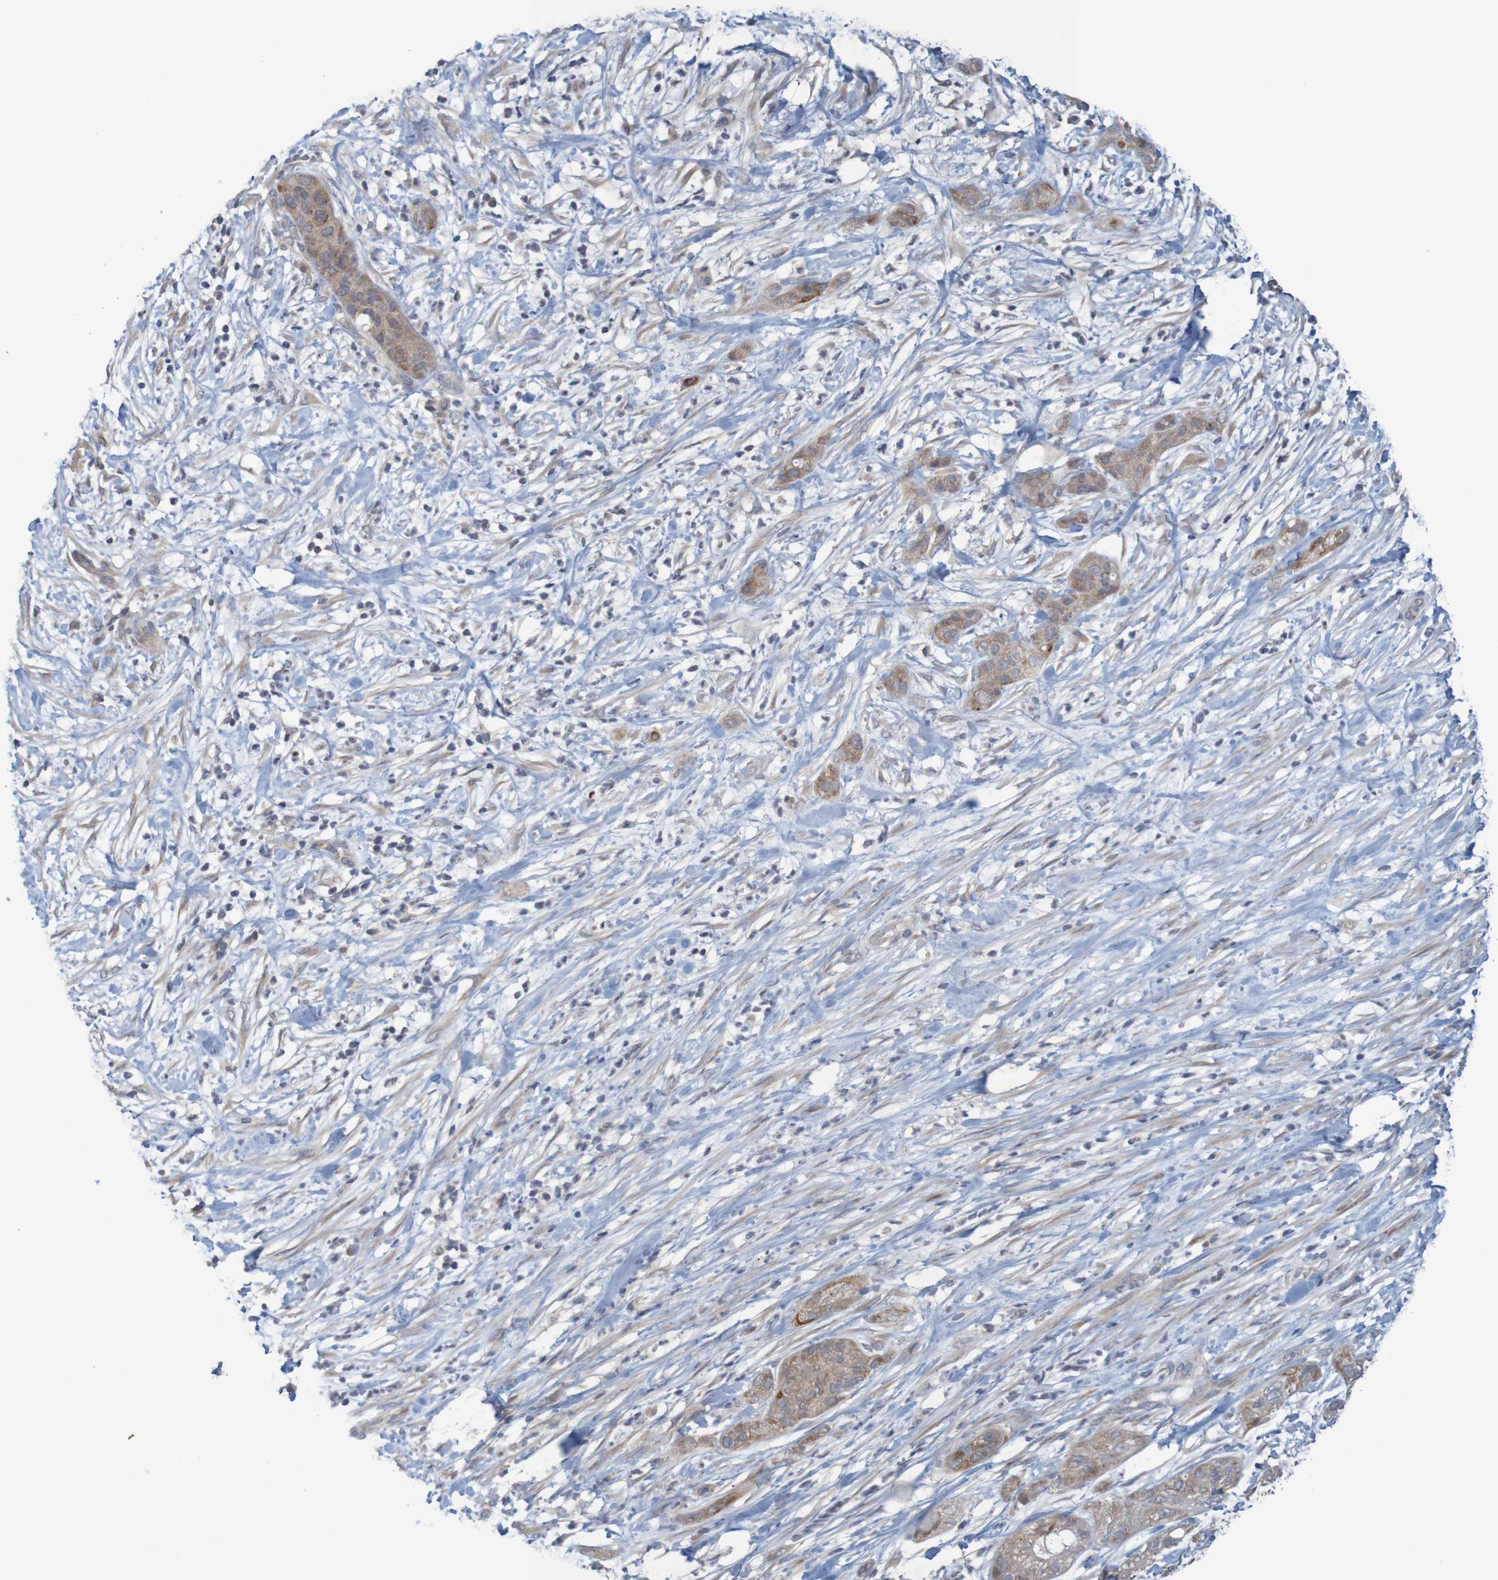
{"staining": {"intensity": "weak", "quantity": "25%-75%", "location": "cytoplasmic/membranous"}, "tissue": "pancreatic cancer", "cell_type": "Tumor cells", "image_type": "cancer", "snomed": [{"axis": "morphology", "description": "Adenocarcinoma, NOS"}, {"axis": "topography", "description": "Pancreas"}], "caption": "Pancreatic adenocarcinoma was stained to show a protein in brown. There is low levels of weak cytoplasmic/membranous staining in approximately 25%-75% of tumor cells.", "gene": "ANKK1", "patient": {"sex": "female", "age": 78}}